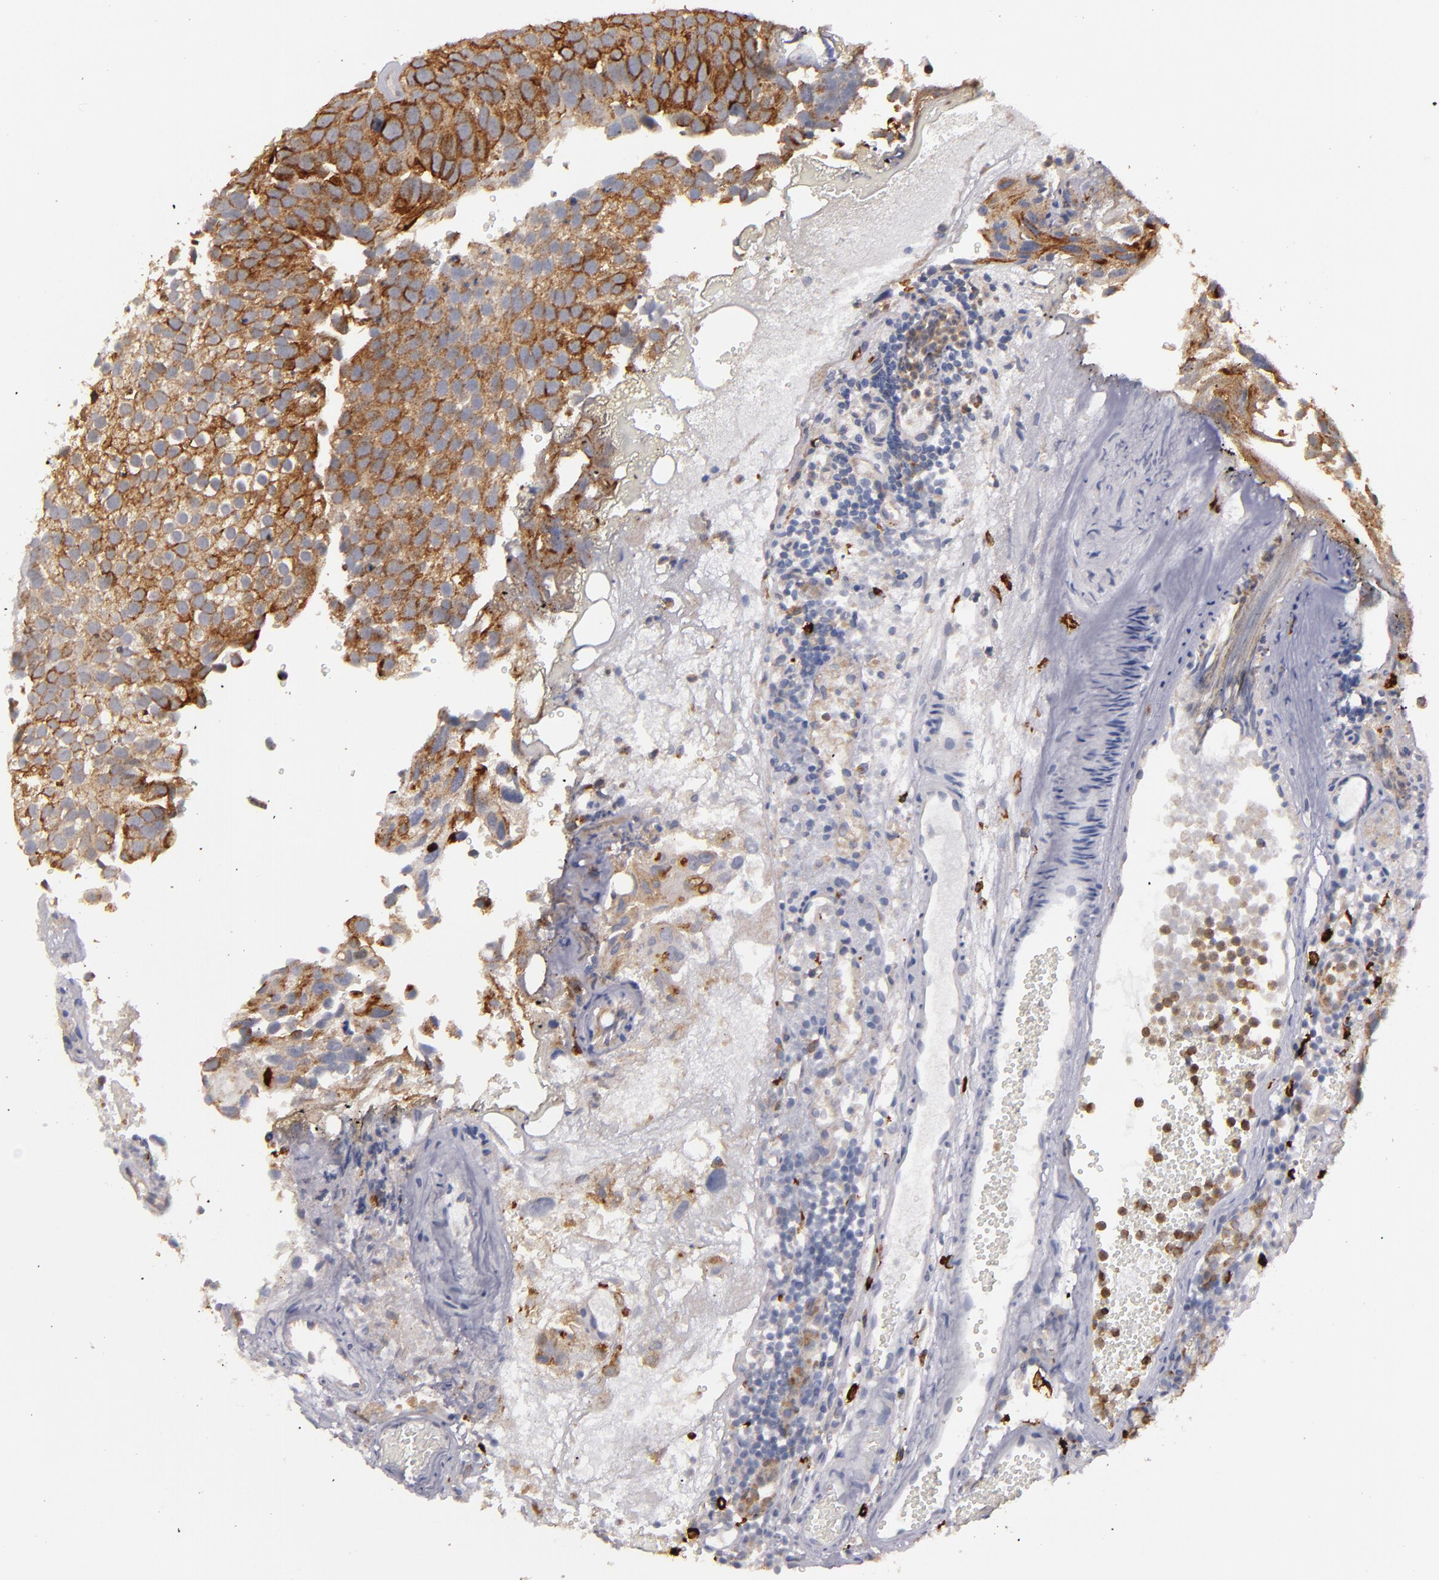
{"staining": {"intensity": "moderate", "quantity": "25%-75%", "location": "cytoplasmic/membranous"}, "tissue": "urothelial cancer", "cell_type": "Tumor cells", "image_type": "cancer", "snomed": [{"axis": "morphology", "description": "Urothelial carcinoma, High grade"}, {"axis": "topography", "description": "Urinary bladder"}], "caption": "A high-resolution image shows IHC staining of urothelial carcinoma (high-grade), which exhibits moderate cytoplasmic/membranous expression in approximately 25%-75% of tumor cells. (DAB IHC with brightfield microscopy, high magnification).", "gene": "STX3", "patient": {"sex": "male", "age": 72}}